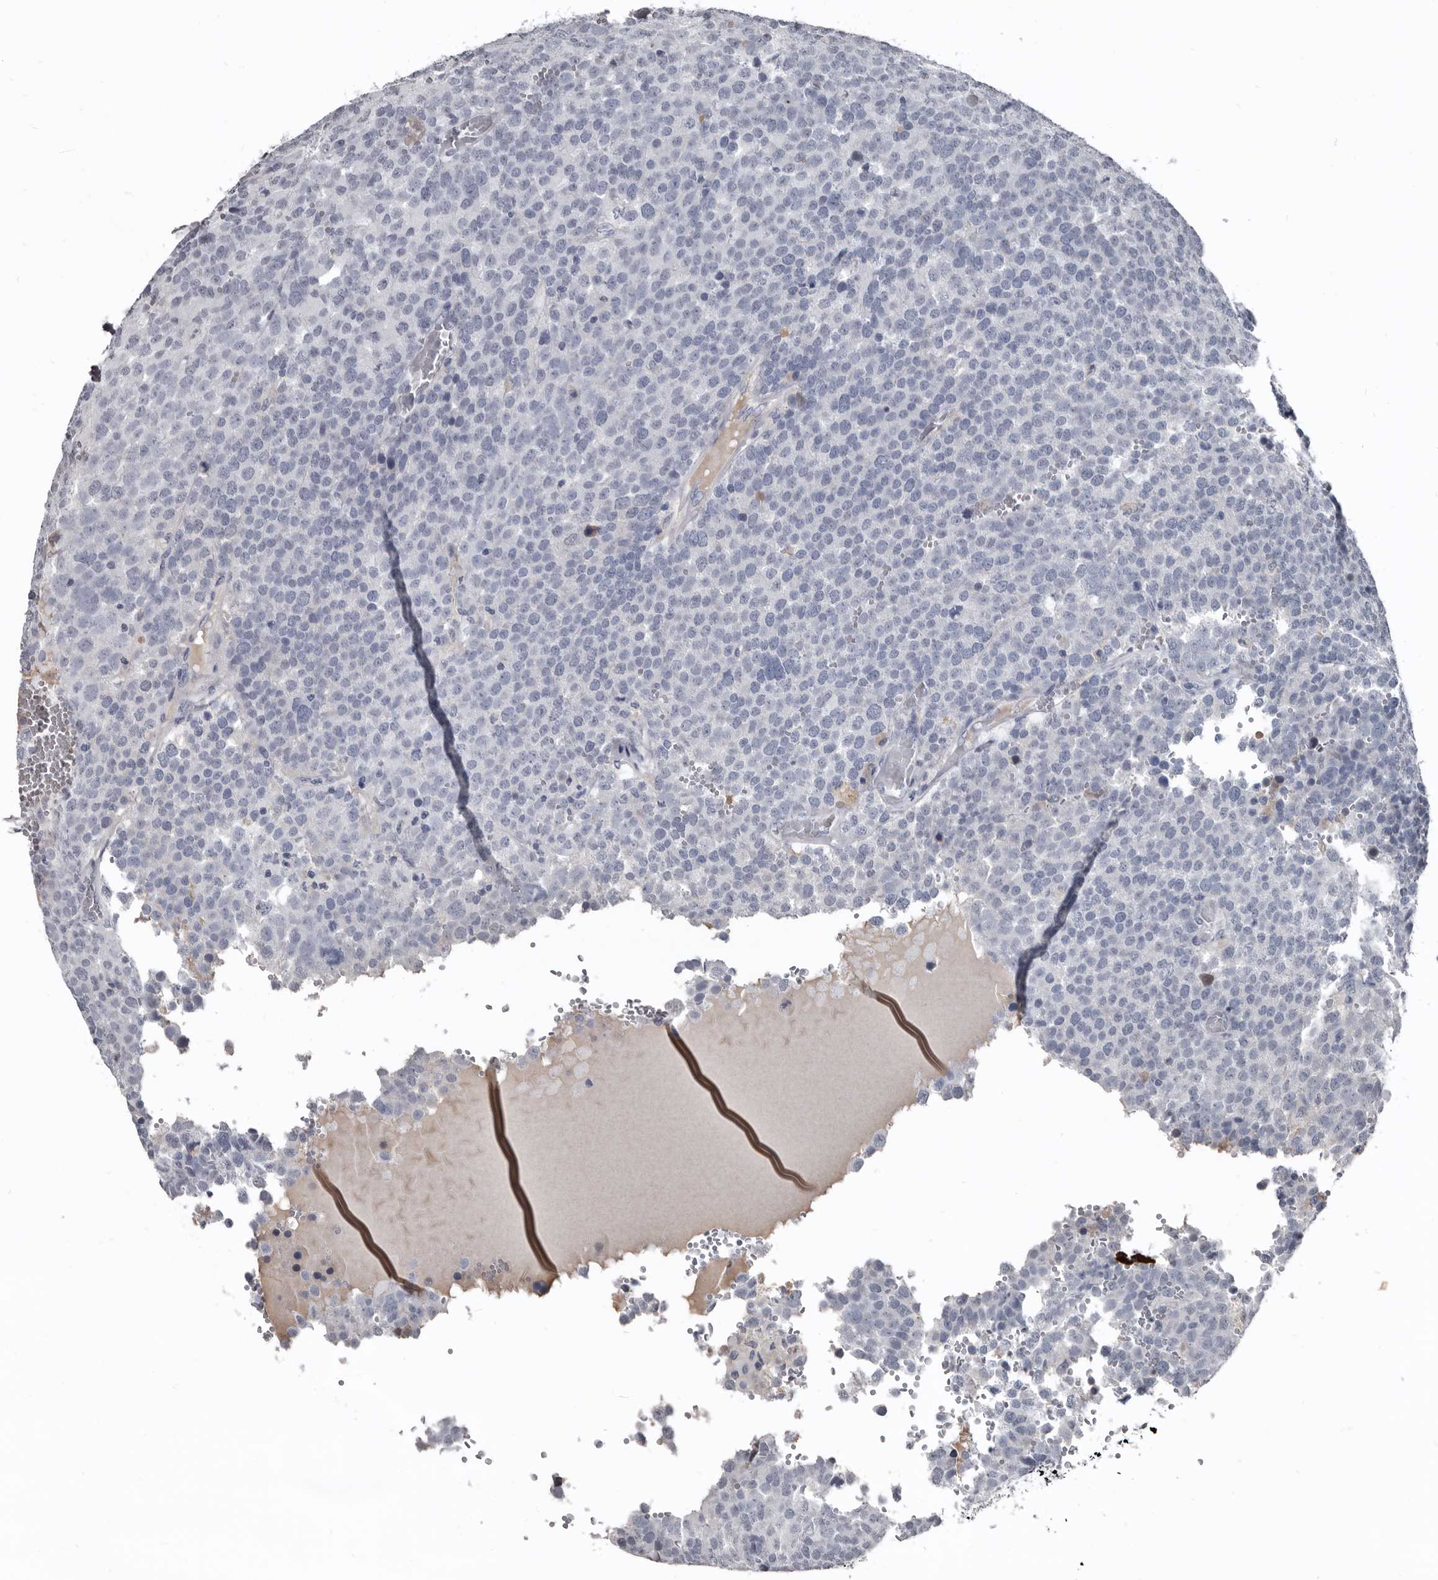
{"staining": {"intensity": "negative", "quantity": "none", "location": "none"}, "tissue": "testis cancer", "cell_type": "Tumor cells", "image_type": "cancer", "snomed": [{"axis": "morphology", "description": "Seminoma, NOS"}, {"axis": "topography", "description": "Testis"}], "caption": "IHC micrograph of neoplastic tissue: testis cancer (seminoma) stained with DAB (3,3'-diaminobenzidine) displays no significant protein staining in tumor cells.", "gene": "GREB1", "patient": {"sex": "male", "age": 71}}